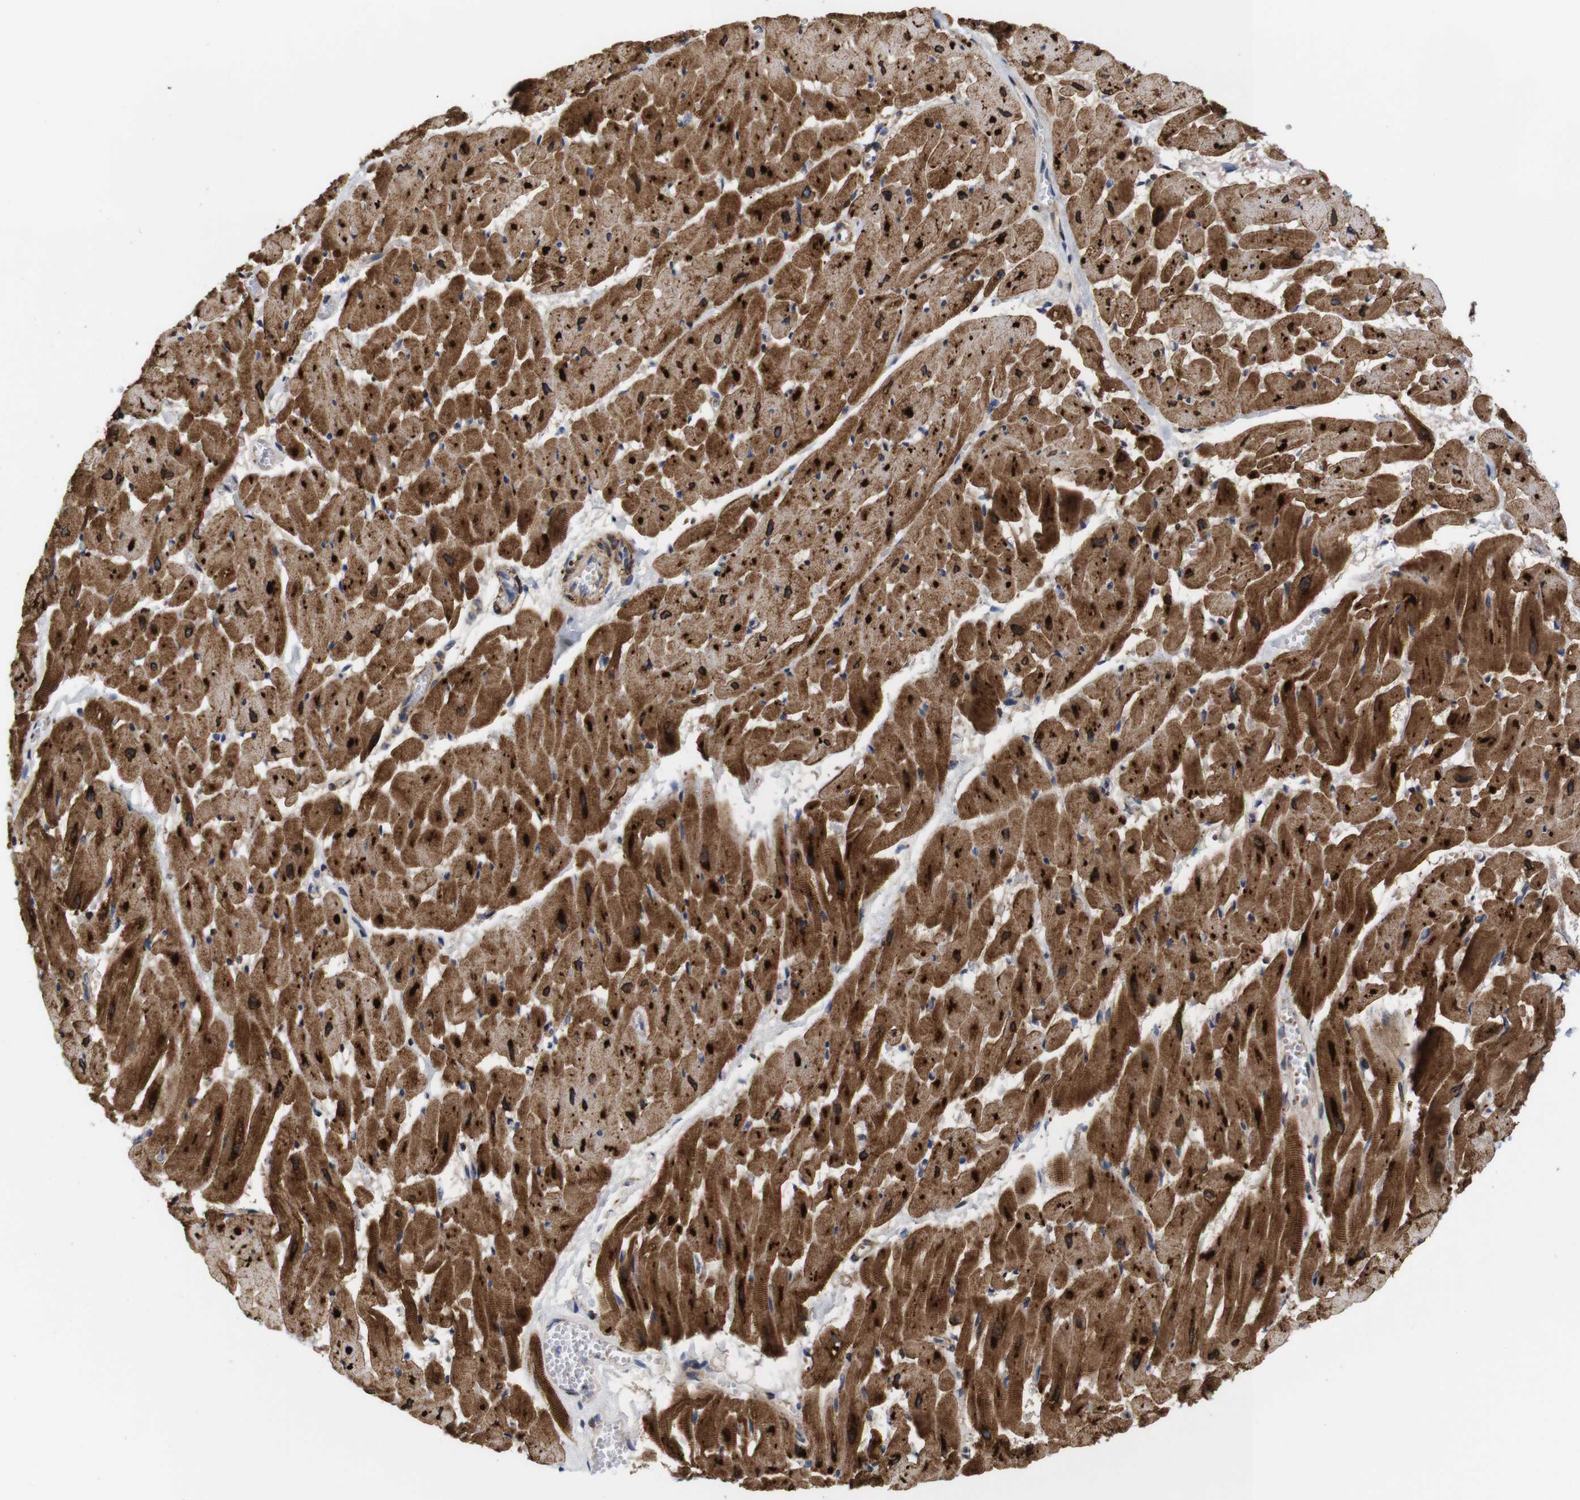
{"staining": {"intensity": "strong", "quantity": ">75%", "location": "cytoplasmic/membranous"}, "tissue": "heart muscle", "cell_type": "Cardiomyocytes", "image_type": "normal", "snomed": [{"axis": "morphology", "description": "Normal tissue, NOS"}, {"axis": "topography", "description": "Heart"}], "caption": "Protein expression analysis of unremarkable human heart muscle reveals strong cytoplasmic/membranous staining in about >75% of cardiomyocytes. (Brightfield microscopy of DAB IHC at high magnification).", "gene": "SPRY3", "patient": {"sex": "female", "age": 19}}